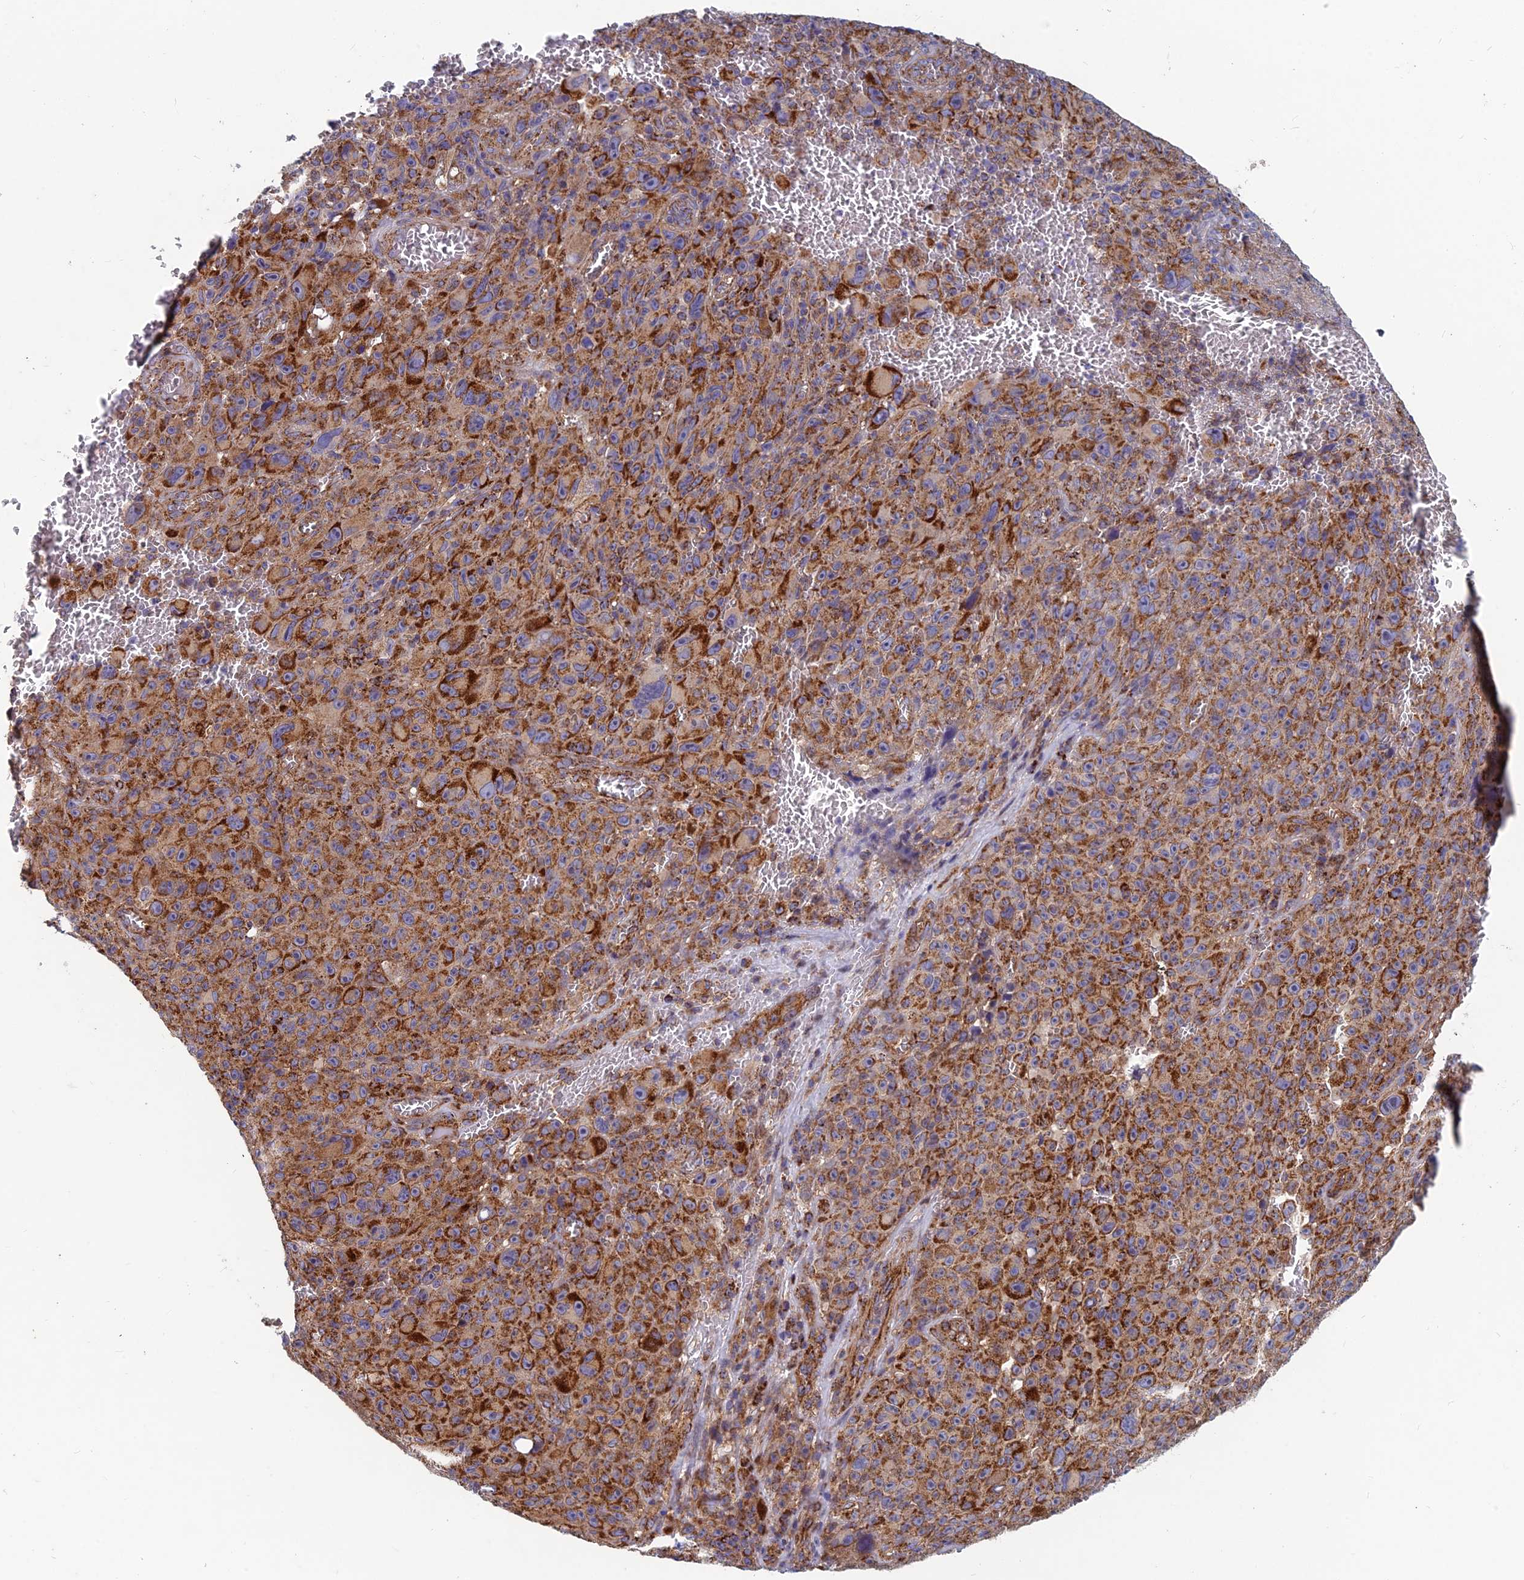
{"staining": {"intensity": "strong", "quantity": ">75%", "location": "cytoplasmic/membranous"}, "tissue": "melanoma", "cell_type": "Tumor cells", "image_type": "cancer", "snomed": [{"axis": "morphology", "description": "Malignant melanoma, NOS"}, {"axis": "topography", "description": "Skin"}], "caption": "IHC micrograph of melanoma stained for a protein (brown), which exhibits high levels of strong cytoplasmic/membranous positivity in approximately >75% of tumor cells.", "gene": "MRPS9", "patient": {"sex": "female", "age": 82}}